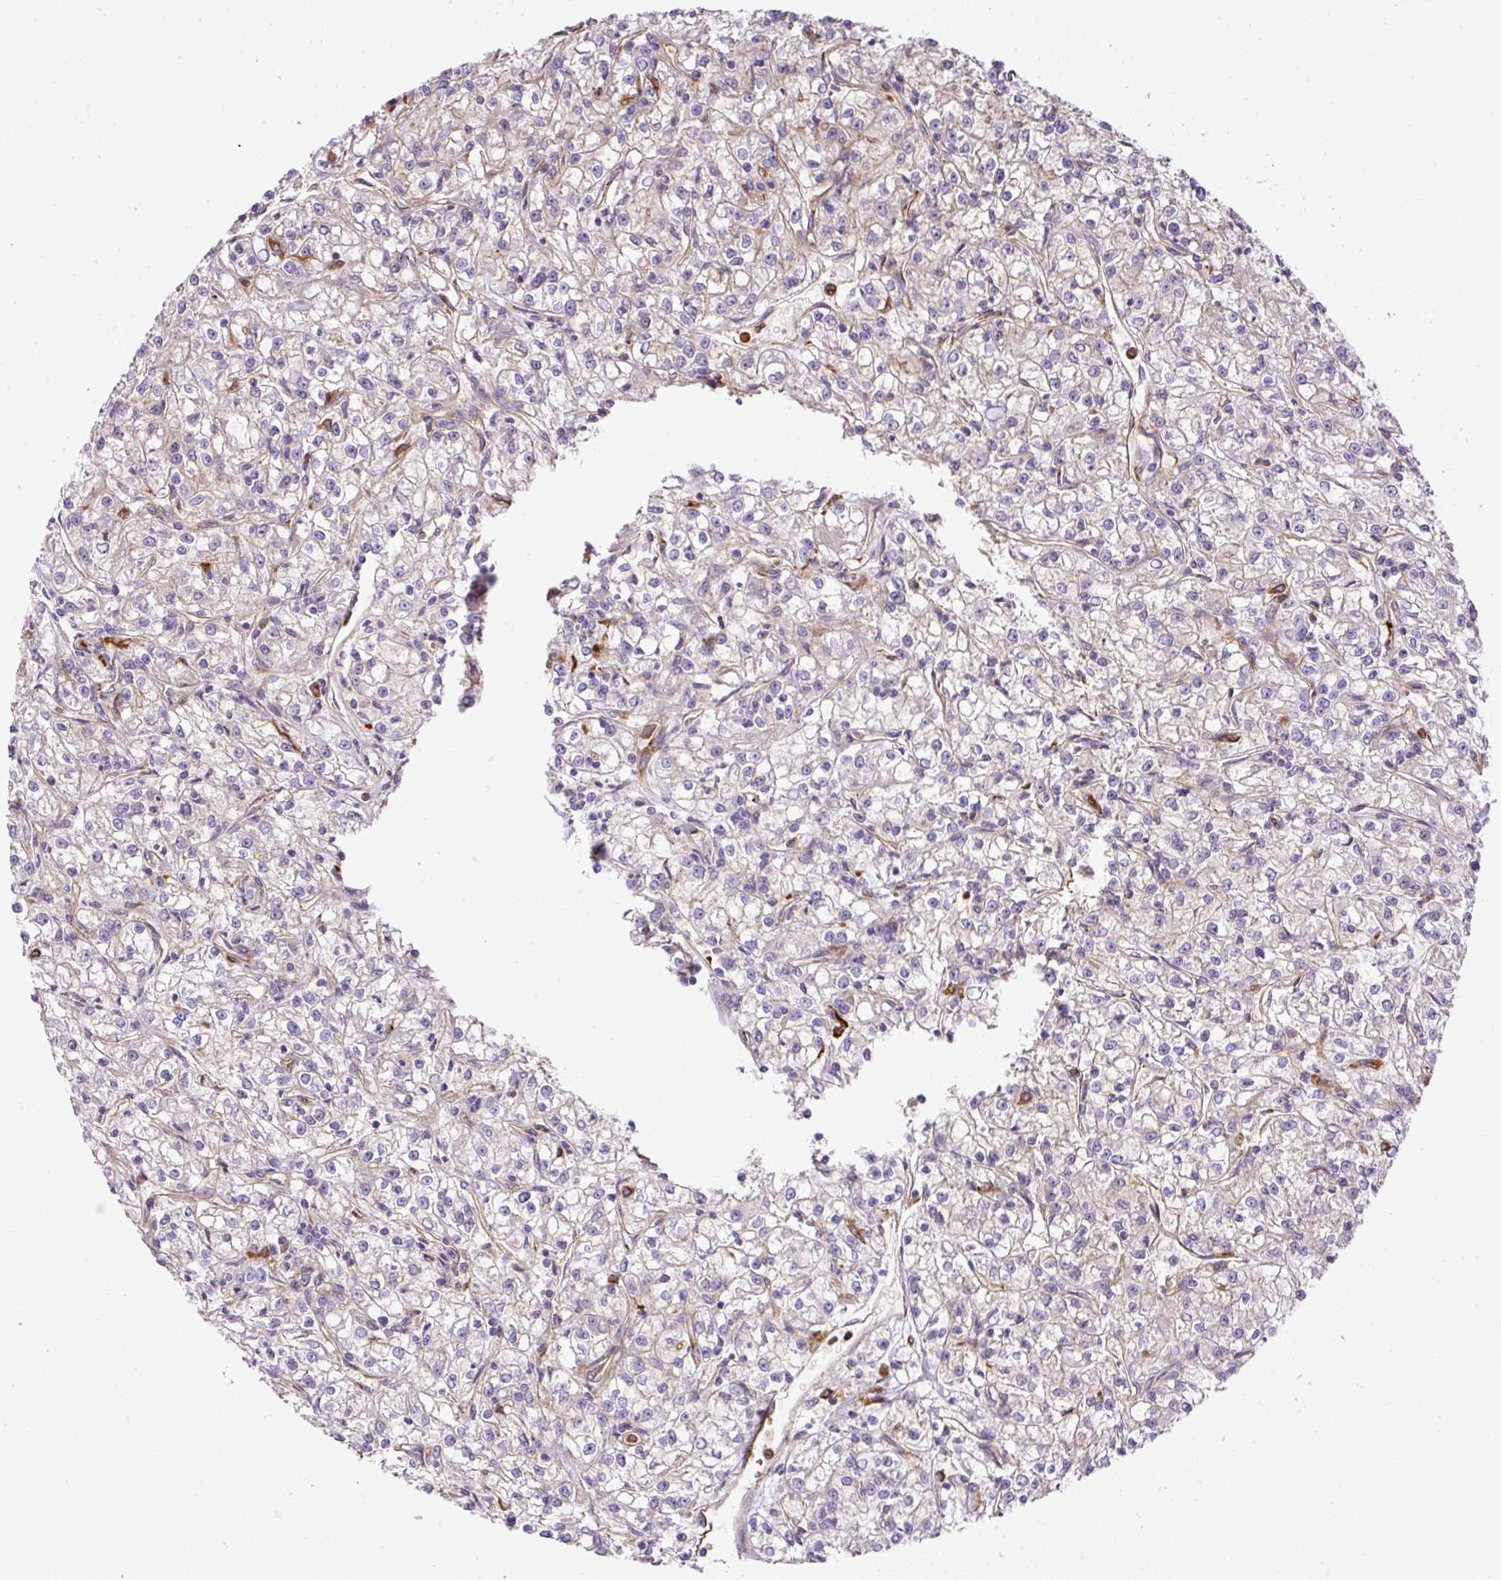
{"staining": {"intensity": "negative", "quantity": "none", "location": "none"}, "tissue": "renal cancer", "cell_type": "Tumor cells", "image_type": "cancer", "snomed": [{"axis": "morphology", "description": "Adenocarcinoma, NOS"}, {"axis": "topography", "description": "Kidney"}], "caption": "IHC image of neoplastic tissue: renal cancer (adenocarcinoma) stained with DAB exhibits no significant protein expression in tumor cells.", "gene": "B3GALT5", "patient": {"sex": "female", "age": 59}}